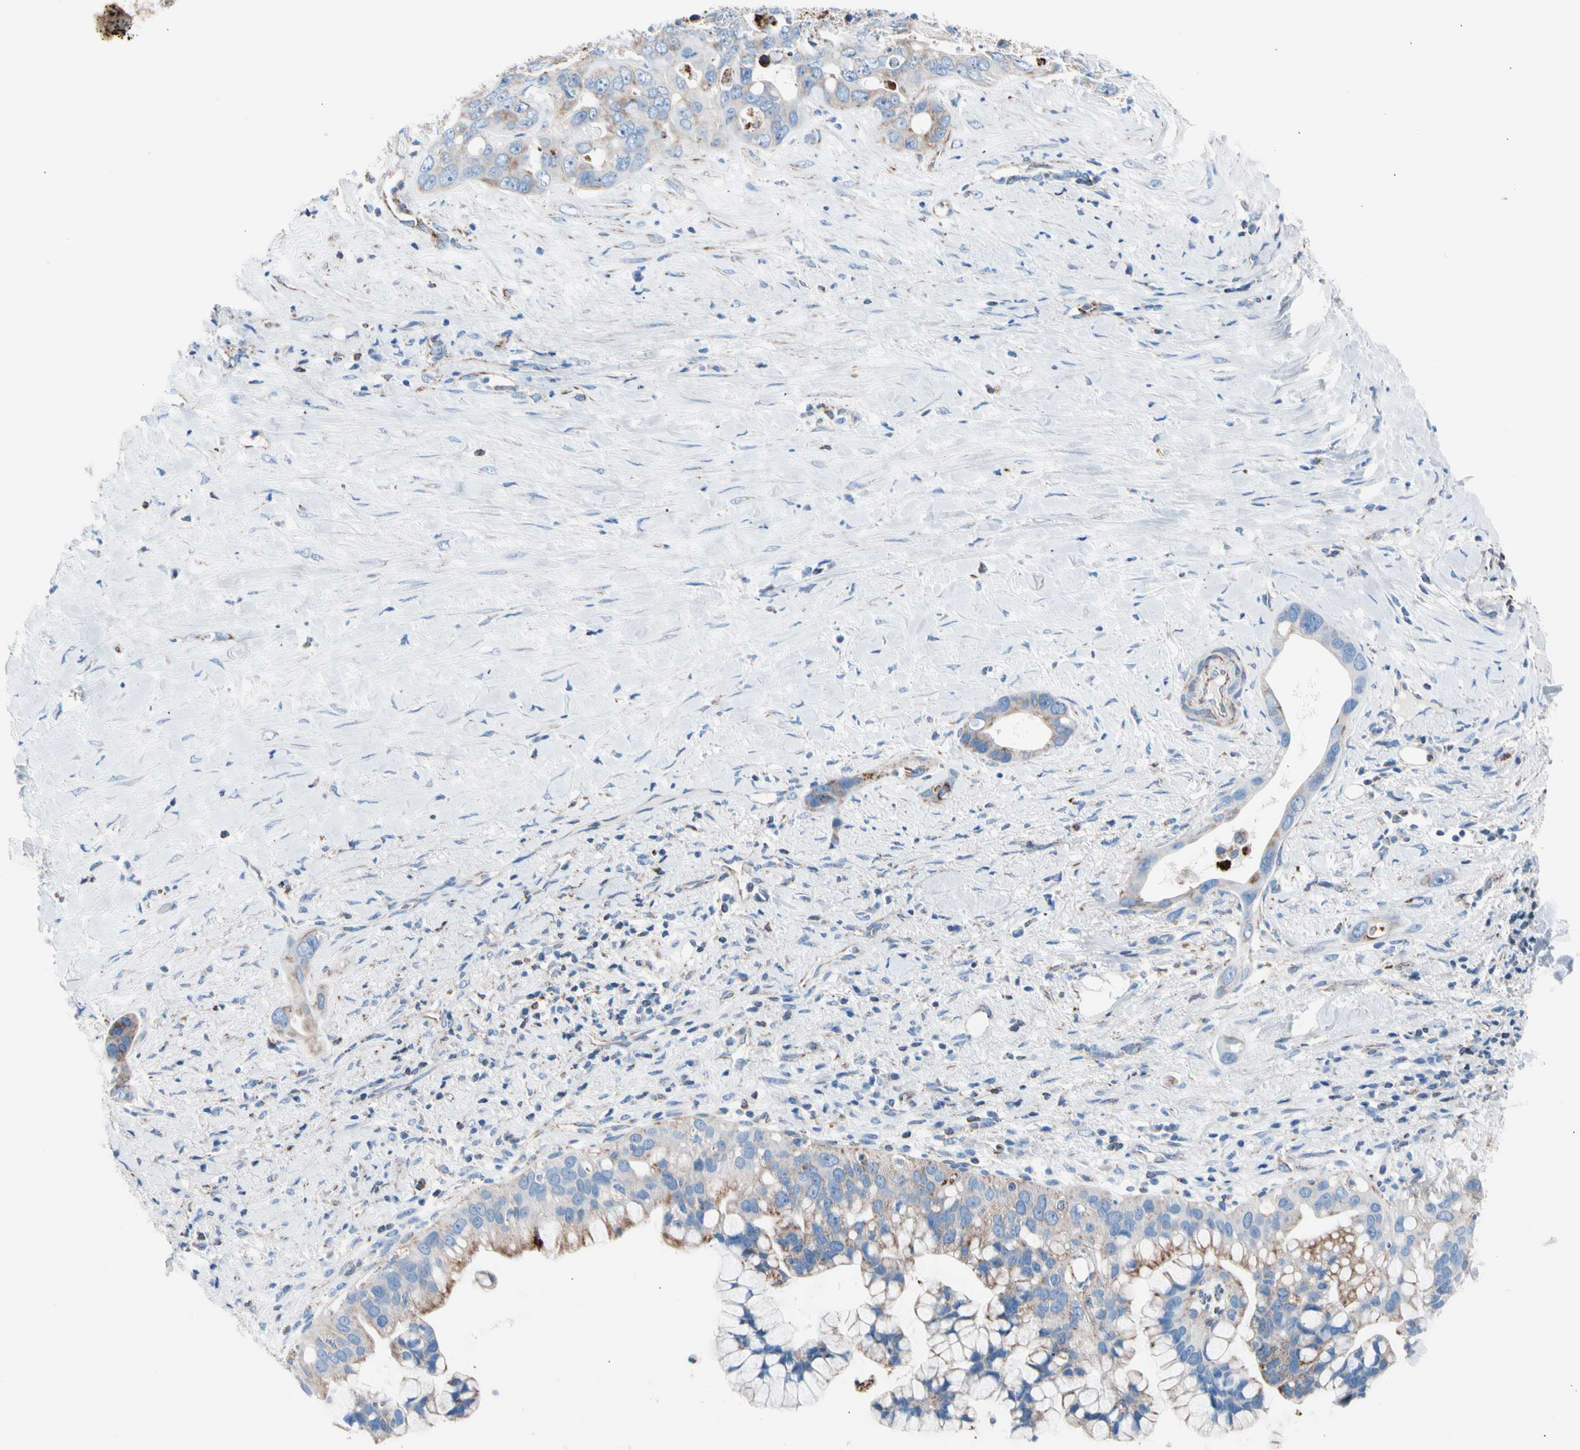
{"staining": {"intensity": "moderate", "quantity": "<25%", "location": "cytoplasmic/membranous"}, "tissue": "liver cancer", "cell_type": "Tumor cells", "image_type": "cancer", "snomed": [{"axis": "morphology", "description": "Cholangiocarcinoma"}, {"axis": "topography", "description": "Liver"}], "caption": "A histopathology image showing moderate cytoplasmic/membranous staining in approximately <25% of tumor cells in liver cancer, as visualized by brown immunohistochemical staining.", "gene": "HK1", "patient": {"sex": "female", "age": 65}}